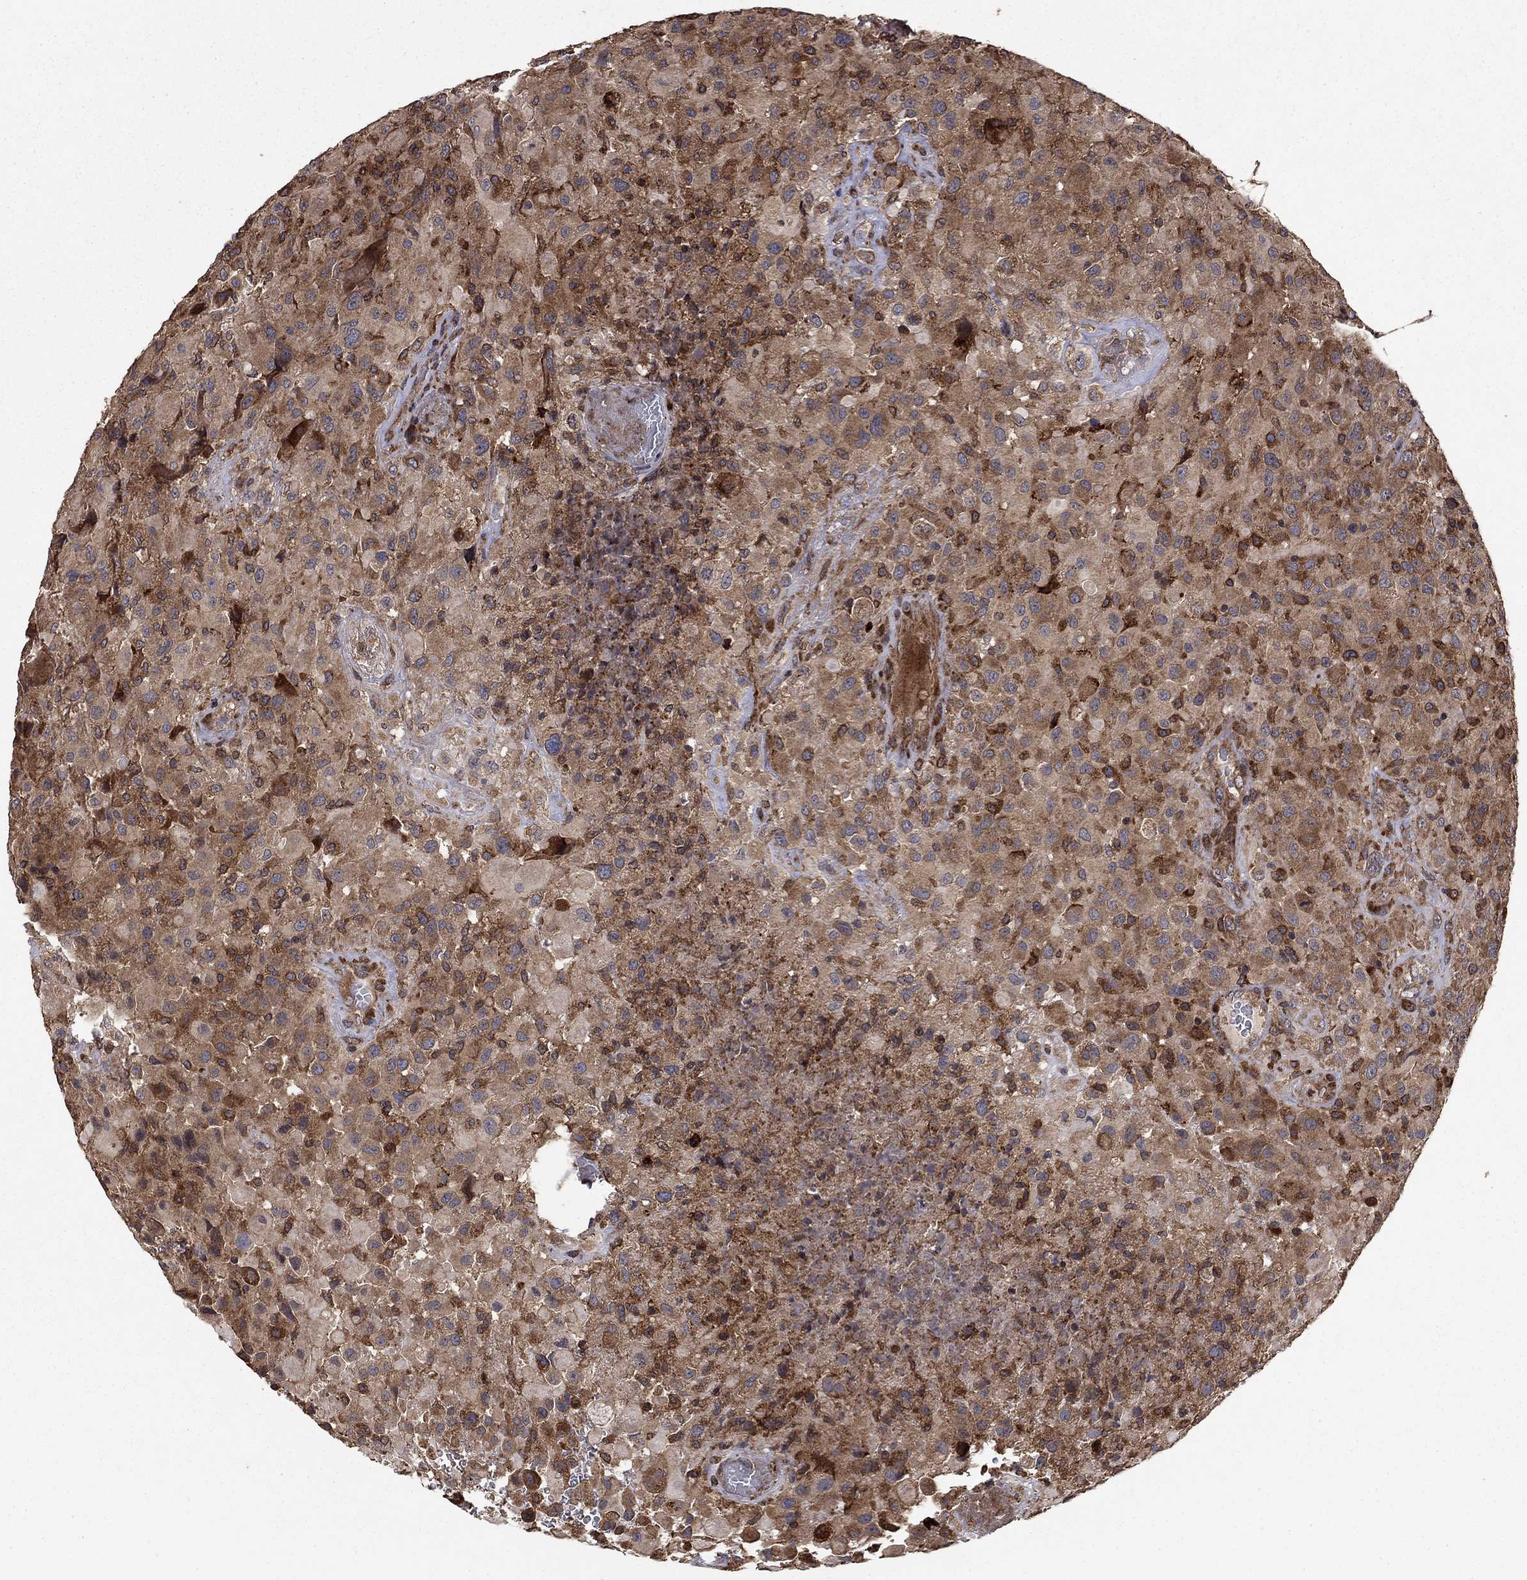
{"staining": {"intensity": "moderate", "quantity": ">75%", "location": "cytoplasmic/membranous"}, "tissue": "glioma", "cell_type": "Tumor cells", "image_type": "cancer", "snomed": [{"axis": "morphology", "description": "Glioma, malignant, High grade"}, {"axis": "topography", "description": "Cerebral cortex"}], "caption": "Protein positivity by IHC shows moderate cytoplasmic/membranous positivity in about >75% of tumor cells in malignant glioma (high-grade).", "gene": "BABAM2", "patient": {"sex": "male", "age": 35}}